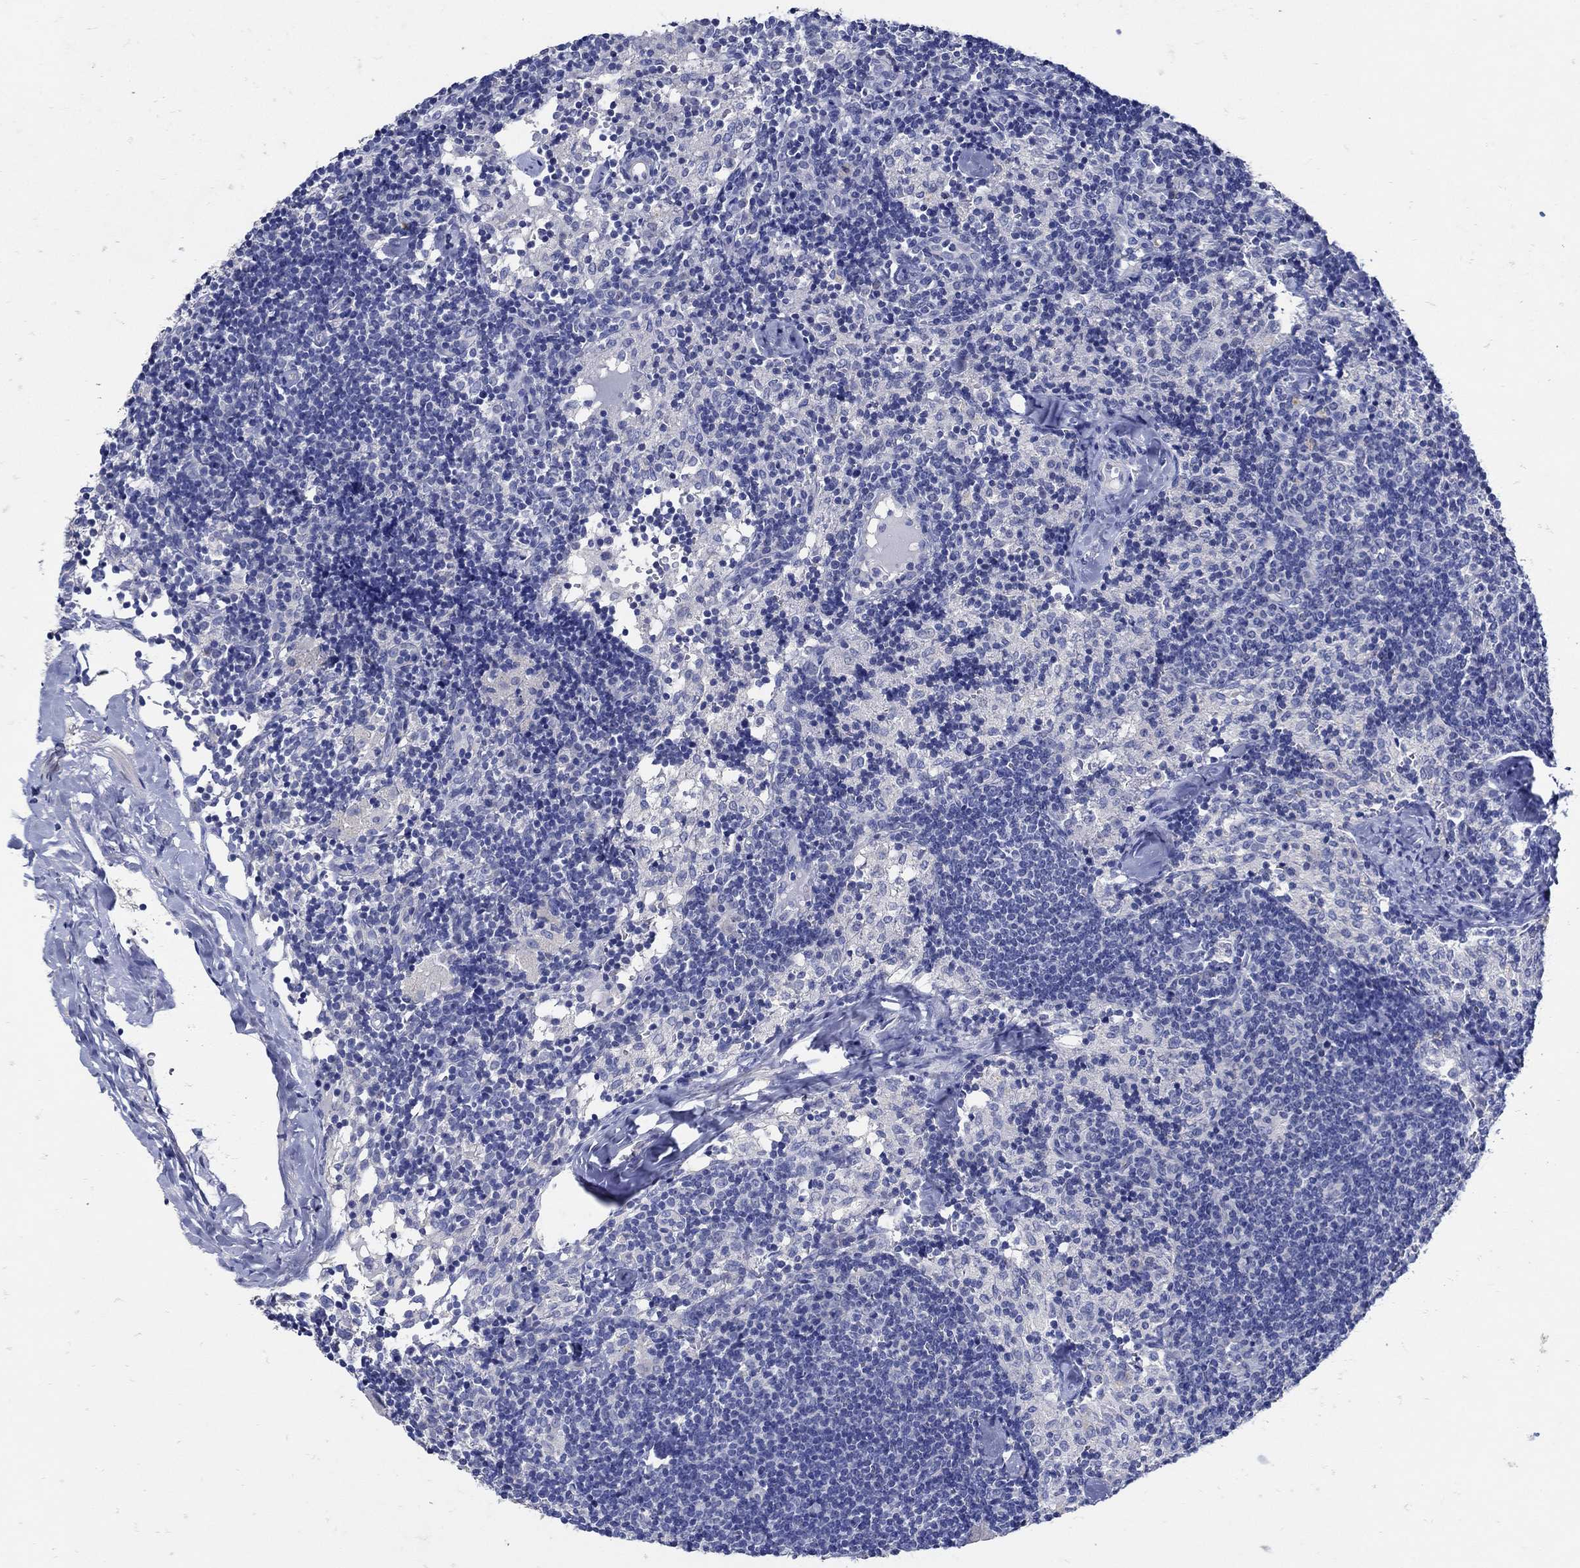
{"staining": {"intensity": "negative", "quantity": "none", "location": "none"}, "tissue": "lymph node", "cell_type": "Non-germinal center cells", "image_type": "normal", "snomed": [{"axis": "morphology", "description": "Normal tissue, NOS"}, {"axis": "topography", "description": "Lymph node"}], "caption": "This is an IHC image of unremarkable lymph node. There is no positivity in non-germinal center cells.", "gene": "NOS1", "patient": {"sex": "female", "age": 52}}